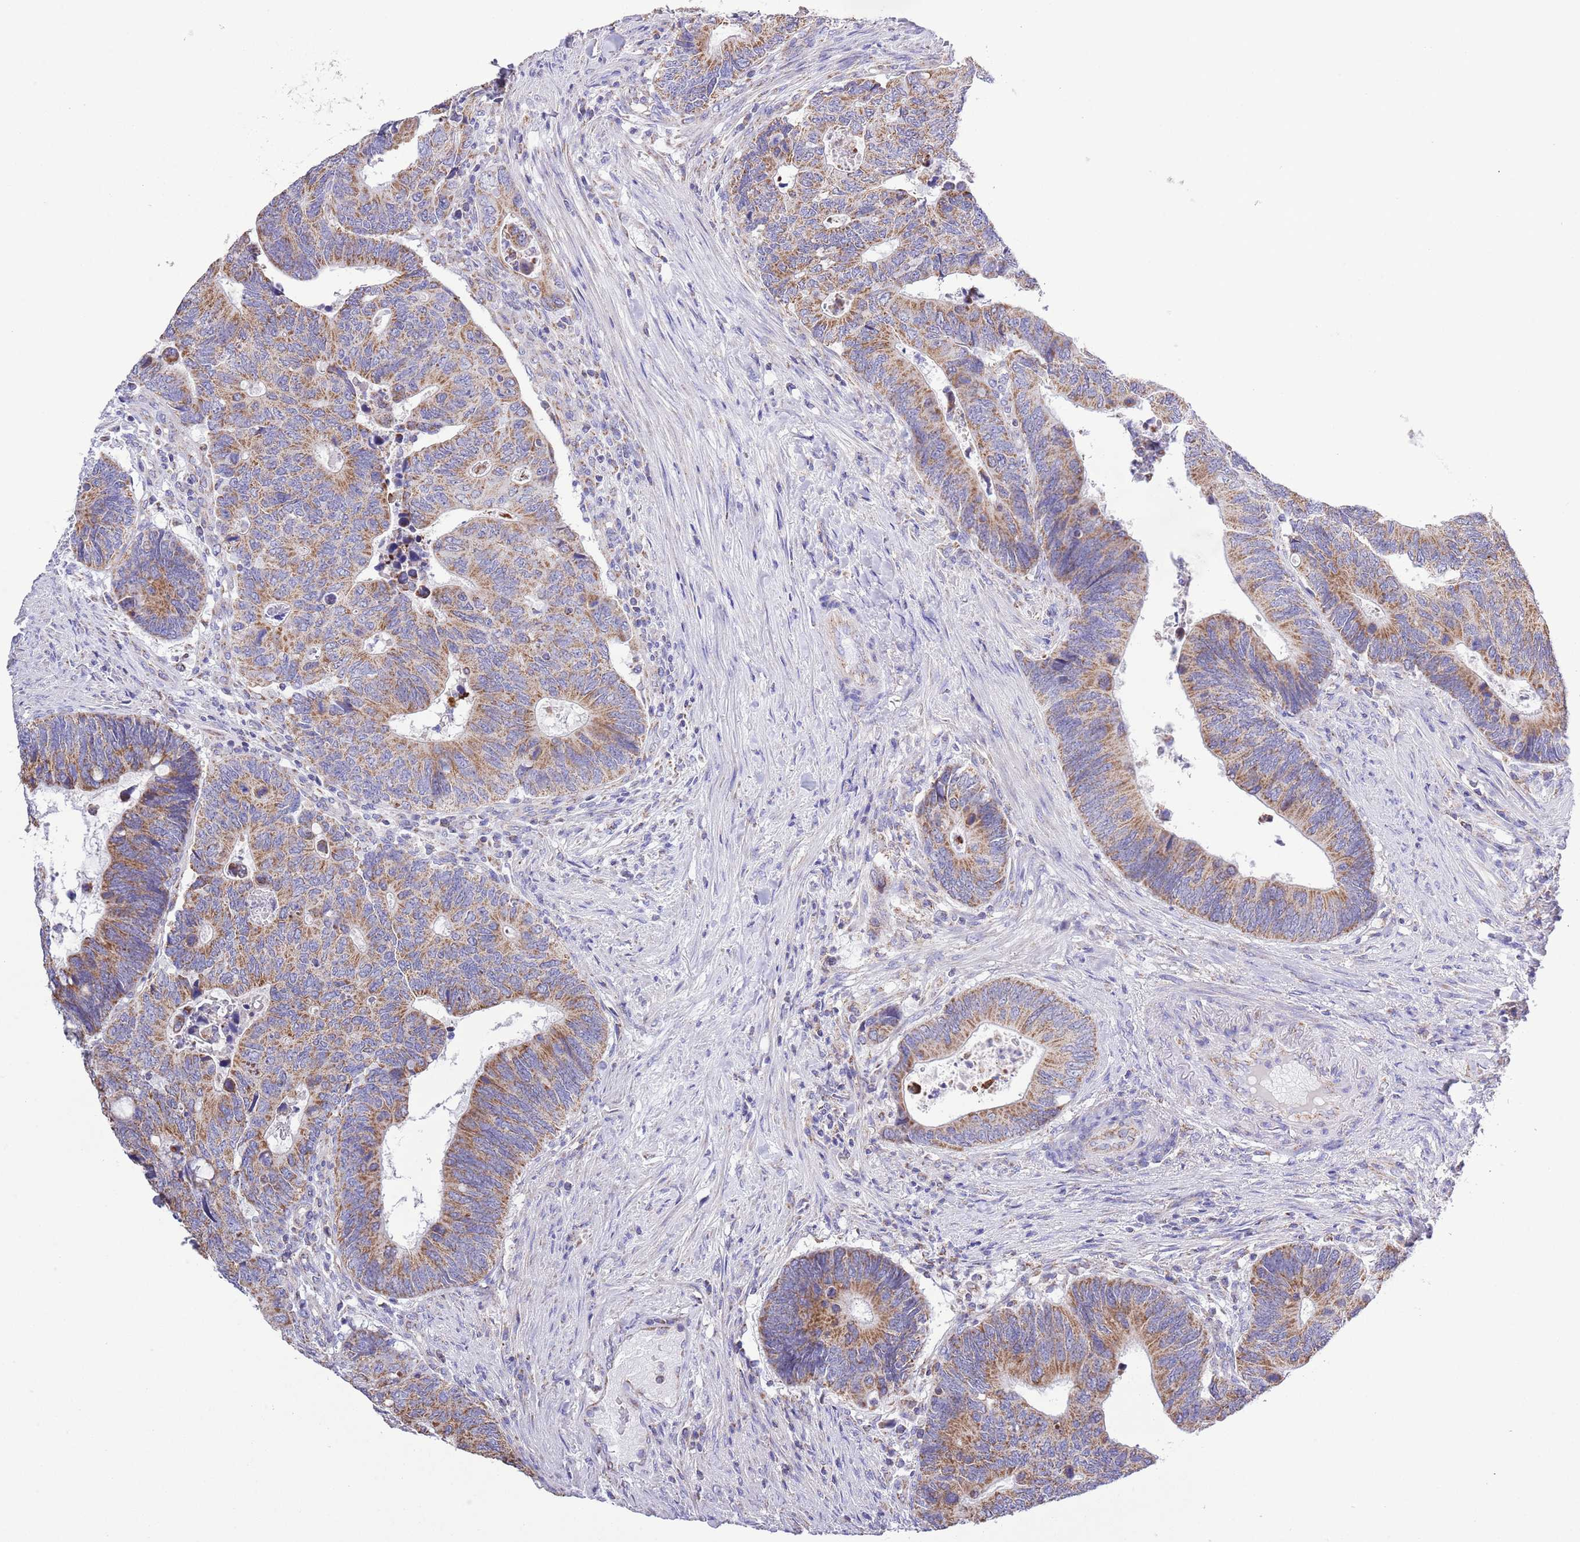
{"staining": {"intensity": "moderate", "quantity": ">75%", "location": "cytoplasmic/membranous"}, "tissue": "colorectal cancer", "cell_type": "Tumor cells", "image_type": "cancer", "snomed": [{"axis": "morphology", "description": "Adenocarcinoma, NOS"}, {"axis": "topography", "description": "Colon"}], "caption": "The immunohistochemical stain shows moderate cytoplasmic/membranous positivity in tumor cells of colorectal cancer tissue. (DAB IHC with brightfield microscopy, high magnification).", "gene": "TEKTIP1", "patient": {"sex": "male", "age": 87}}